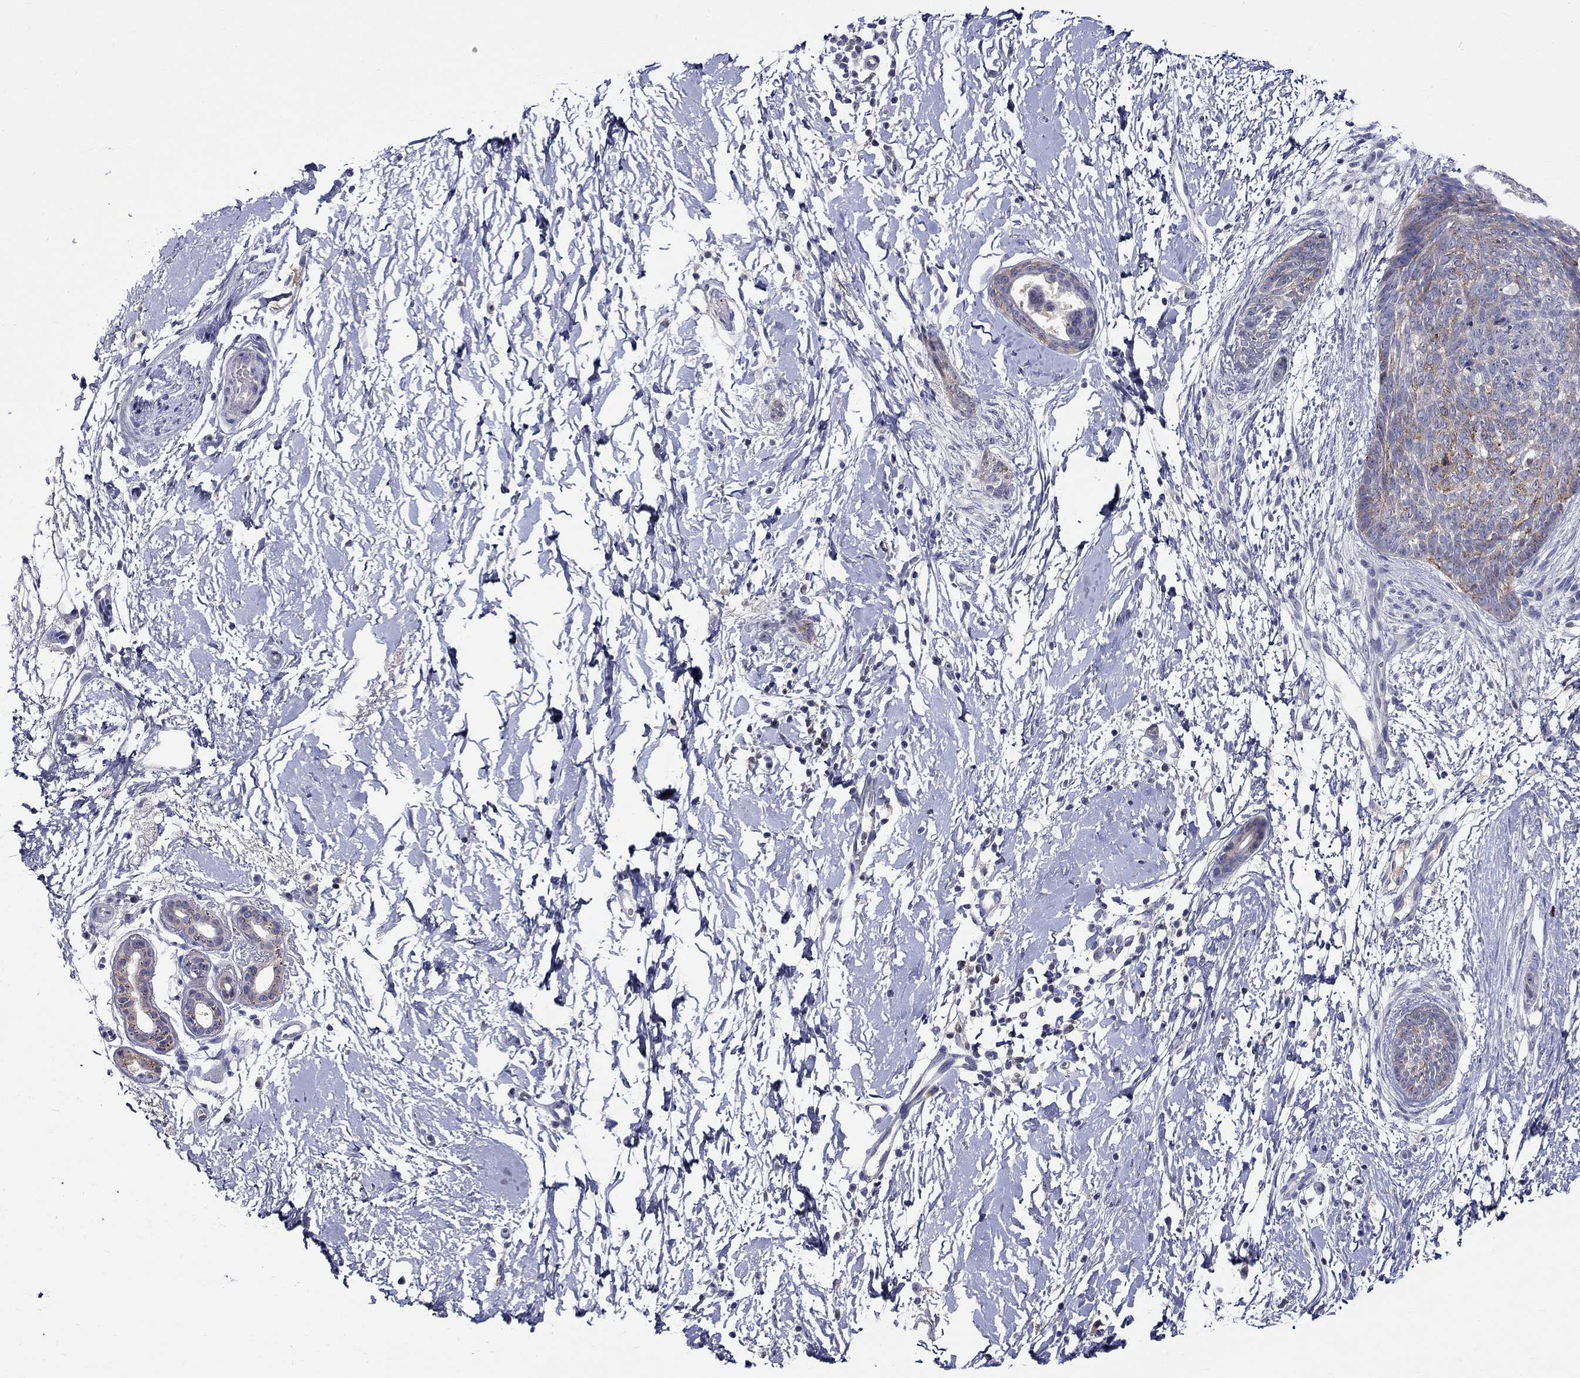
{"staining": {"intensity": "moderate", "quantity": "25%-75%", "location": "cytoplasmic/membranous"}, "tissue": "skin cancer", "cell_type": "Tumor cells", "image_type": "cancer", "snomed": [{"axis": "morphology", "description": "Normal tissue, NOS"}, {"axis": "morphology", "description": "Basal cell carcinoma"}, {"axis": "topography", "description": "Skin"}], "caption": "Moderate cytoplasmic/membranous positivity is seen in about 25%-75% of tumor cells in basal cell carcinoma (skin).", "gene": "SLC30A3", "patient": {"sex": "male", "age": 84}}